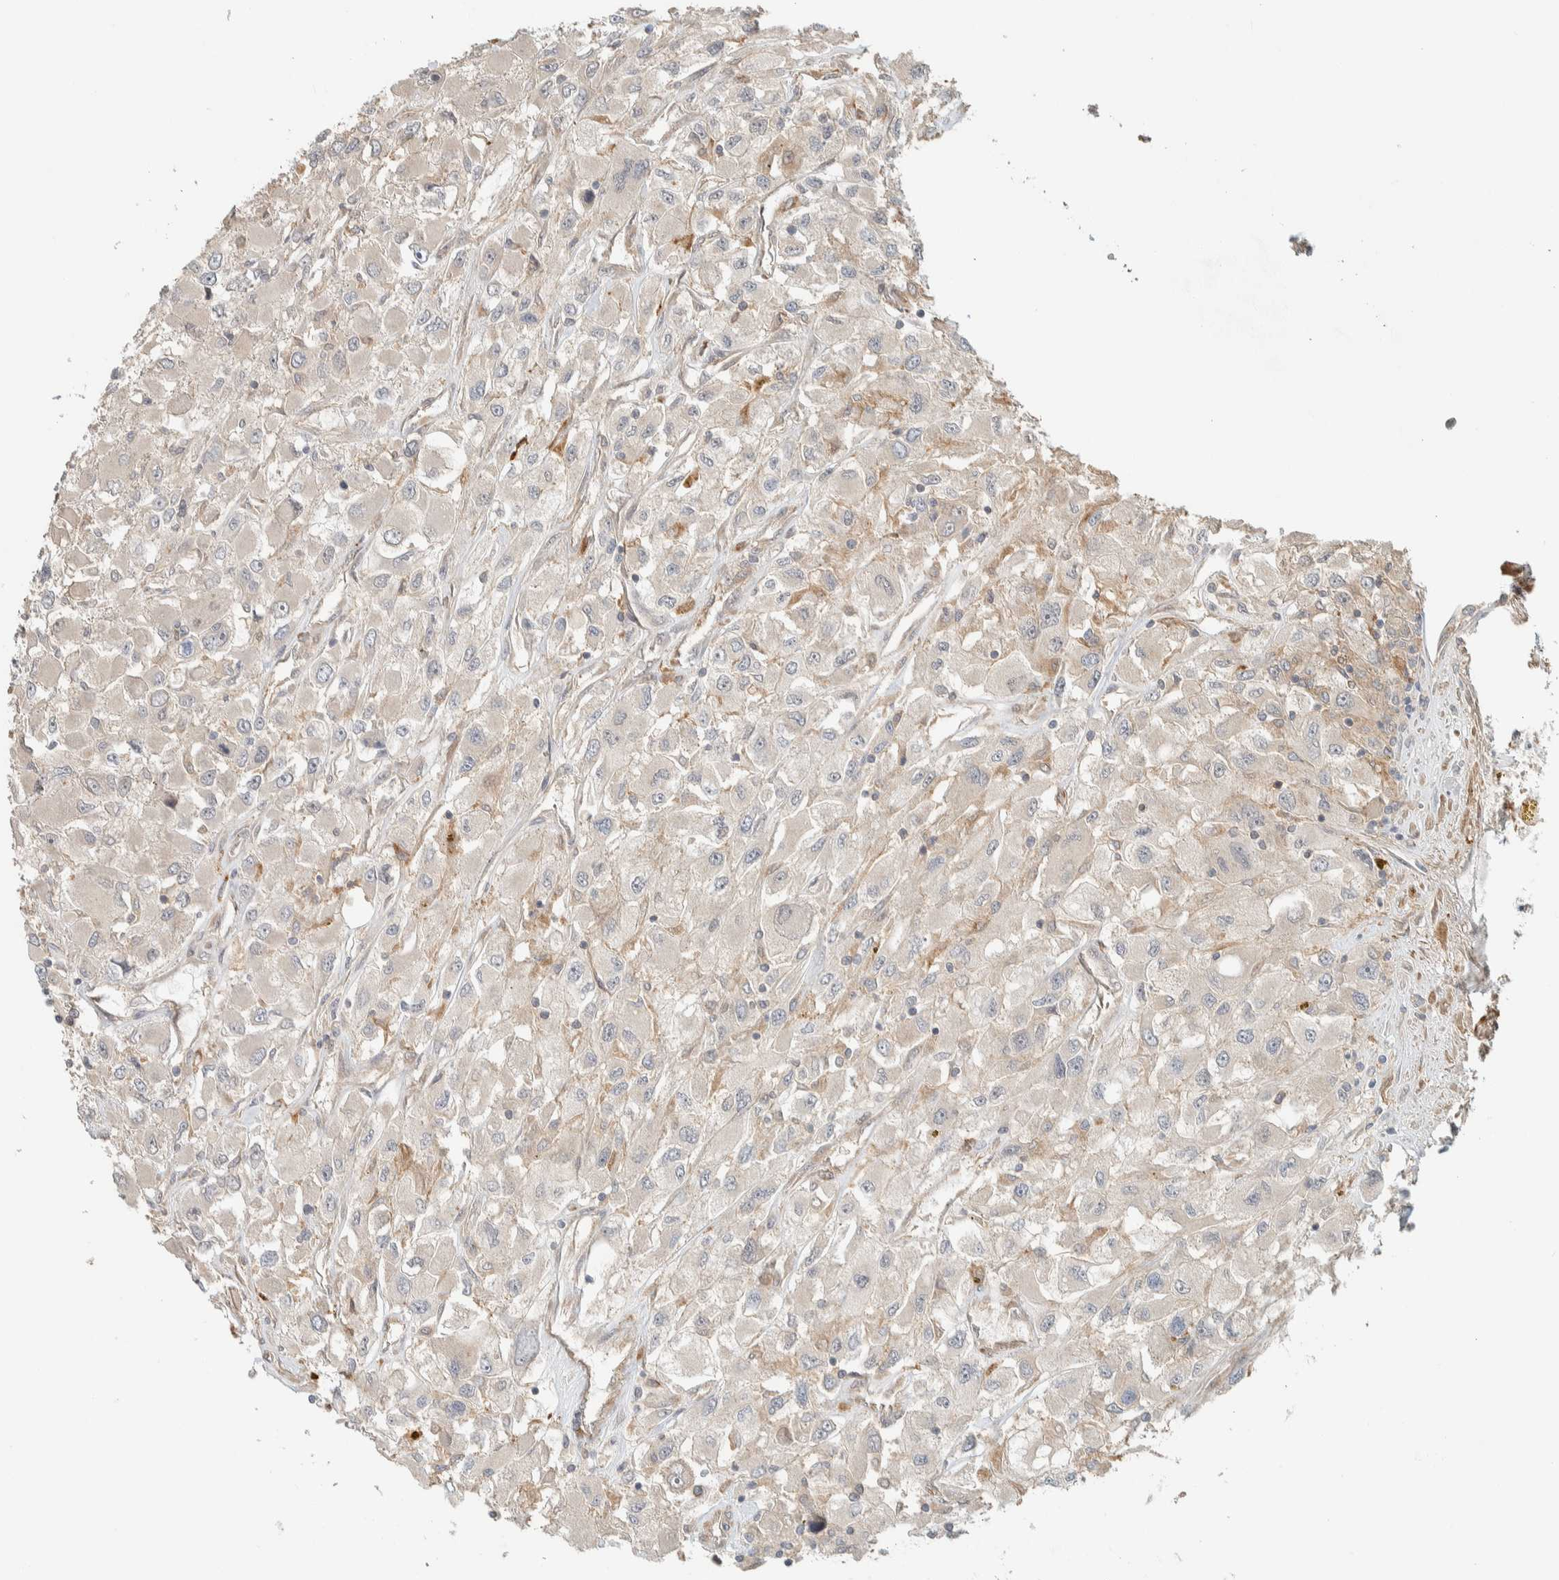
{"staining": {"intensity": "weak", "quantity": "<25%", "location": "cytoplasmic/membranous"}, "tissue": "renal cancer", "cell_type": "Tumor cells", "image_type": "cancer", "snomed": [{"axis": "morphology", "description": "Adenocarcinoma, NOS"}, {"axis": "topography", "description": "Kidney"}], "caption": "This photomicrograph is of adenocarcinoma (renal) stained with immunohistochemistry (IHC) to label a protein in brown with the nuclei are counter-stained blue. There is no expression in tumor cells.", "gene": "RAB11FIP1", "patient": {"sex": "female", "age": 52}}